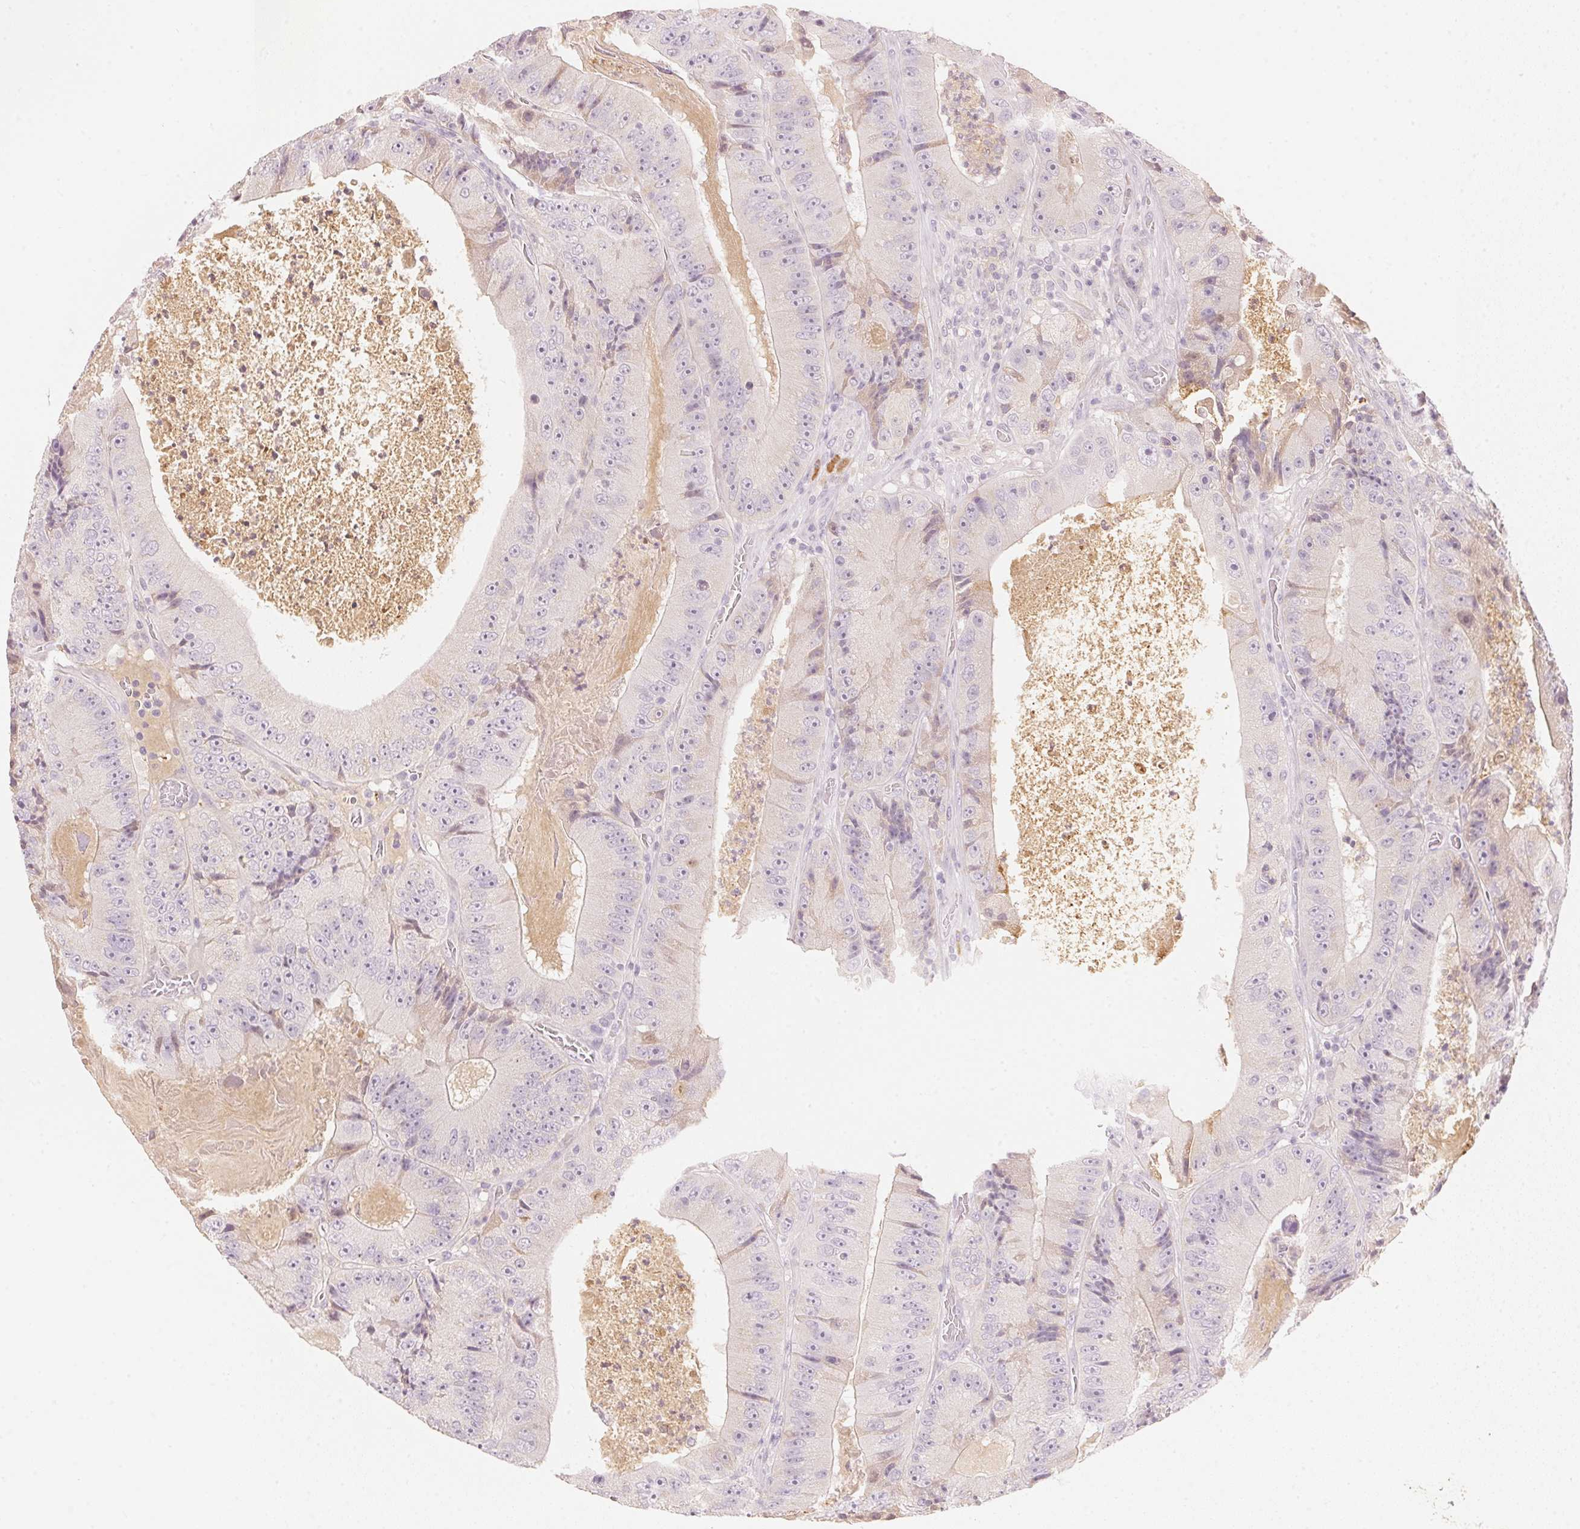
{"staining": {"intensity": "negative", "quantity": "none", "location": "none"}, "tissue": "colorectal cancer", "cell_type": "Tumor cells", "image_type": "cancer", "snomed": [{"axis": "morphology", "description": "Adenocarcinoma, NOS"}, {"axis": "topography", "description": "Colon"}], "caption": "Tumor cells show no significant expression in adenocarcinoma (colorectal).", "gene": "RMDN2", "patient": {"sex": "female", "age": 86}}